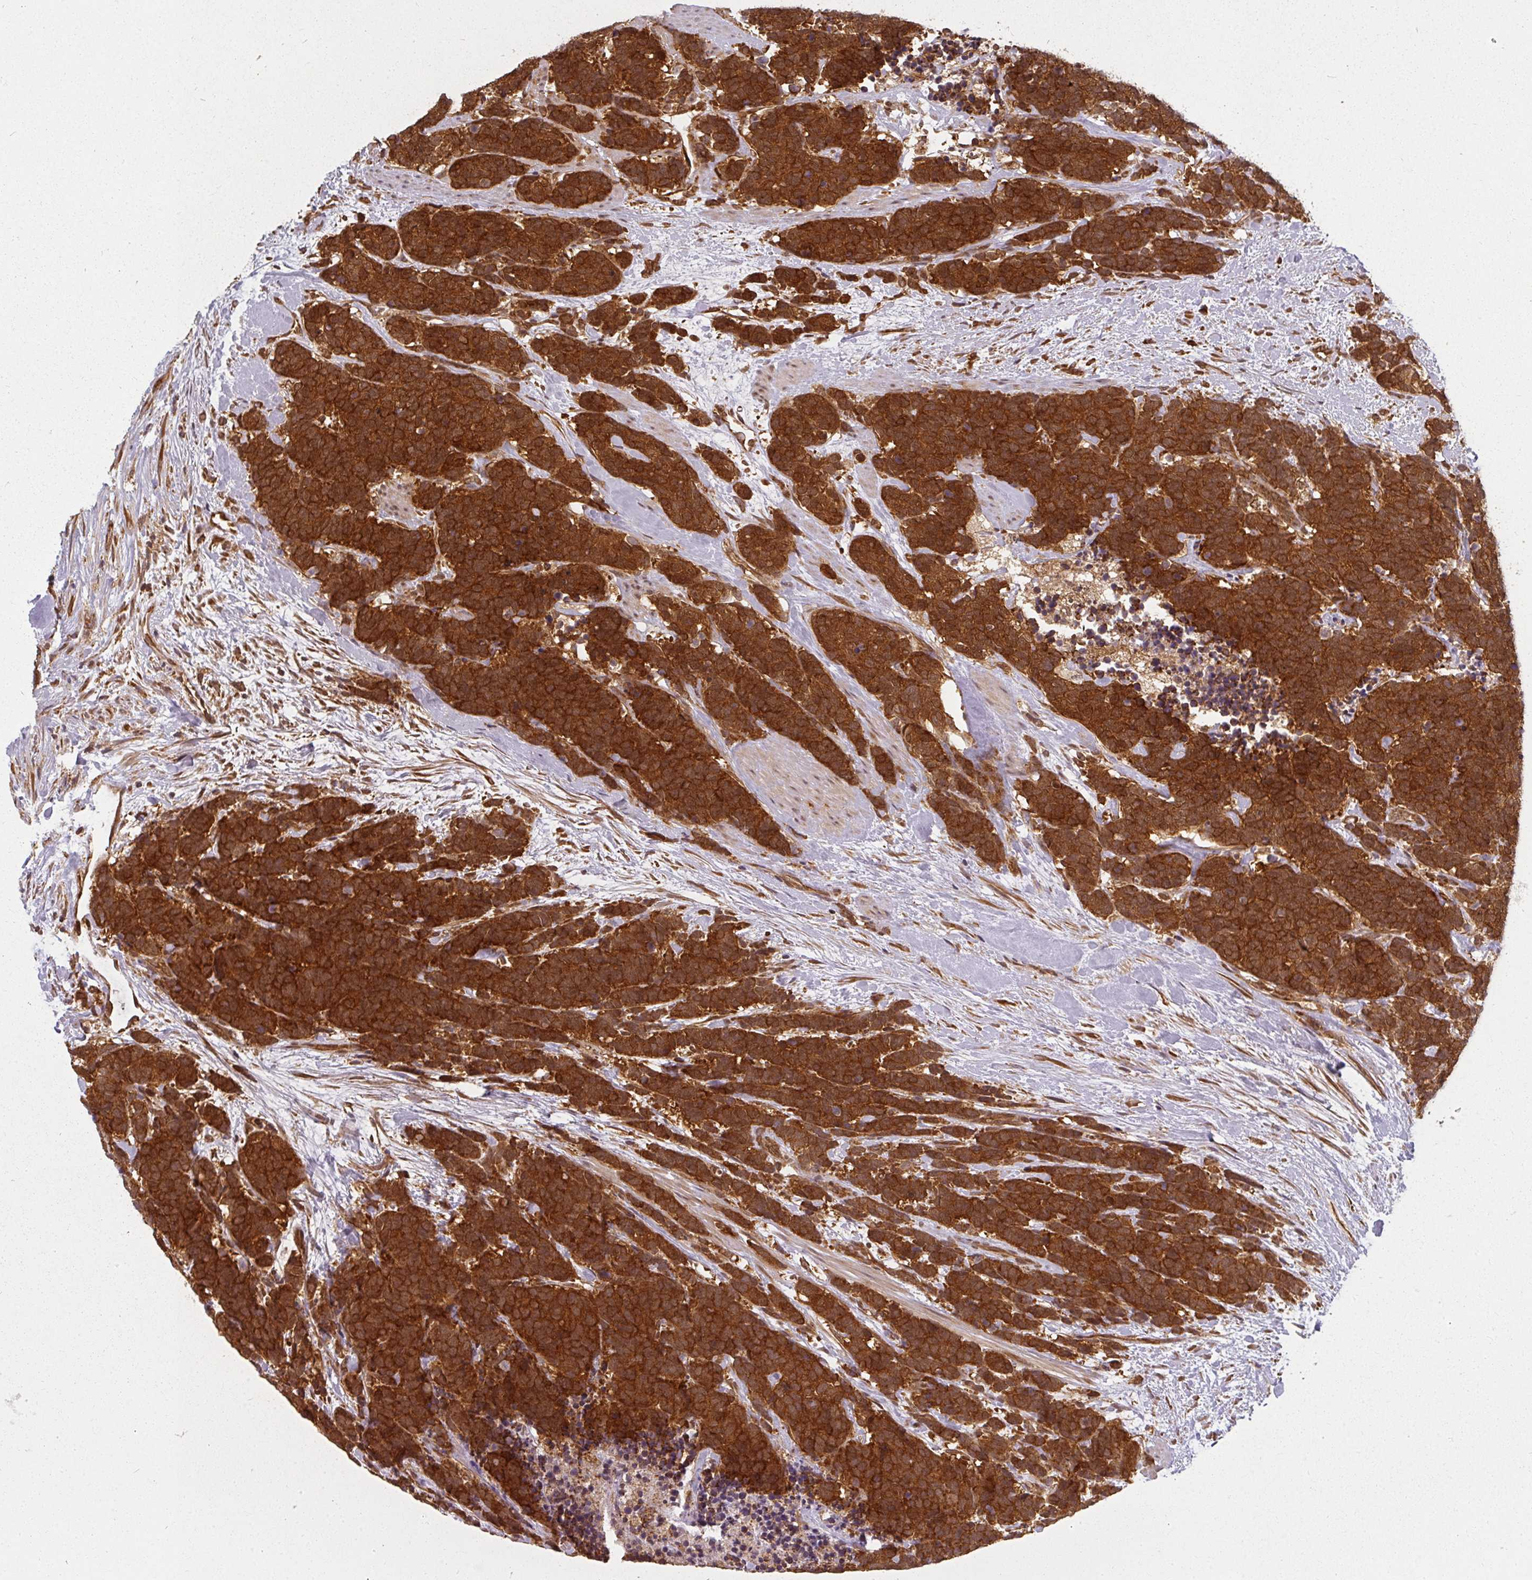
{"staining": {"intensity": "strong", "quantity": ">75%", "location": "cytoplasmic/membranous"}, "tissue": "carcinoid", "cell_type": "Tumor cells", "image_type": "cancer", "snomed": [{"axis": "morphology", "description": "Carcinoma, NOS"}, {"axis": "morphology", "description": "Carcinoid, malignant, NOS"}, {"axis": "topography", "description": "Prostate"}], "caption": "IHC micrograph of neoplastic tissue: carcinoid stained using immunohistochemistry demonstrates high levels of strong protein expression localized specifically in the cytoplasmic/membranous of tumor cells, appearing as a cytoplasmic/membranous brown color.", "gene": "PPP6R3", "patient": {"sex": "male", "age": 57}}